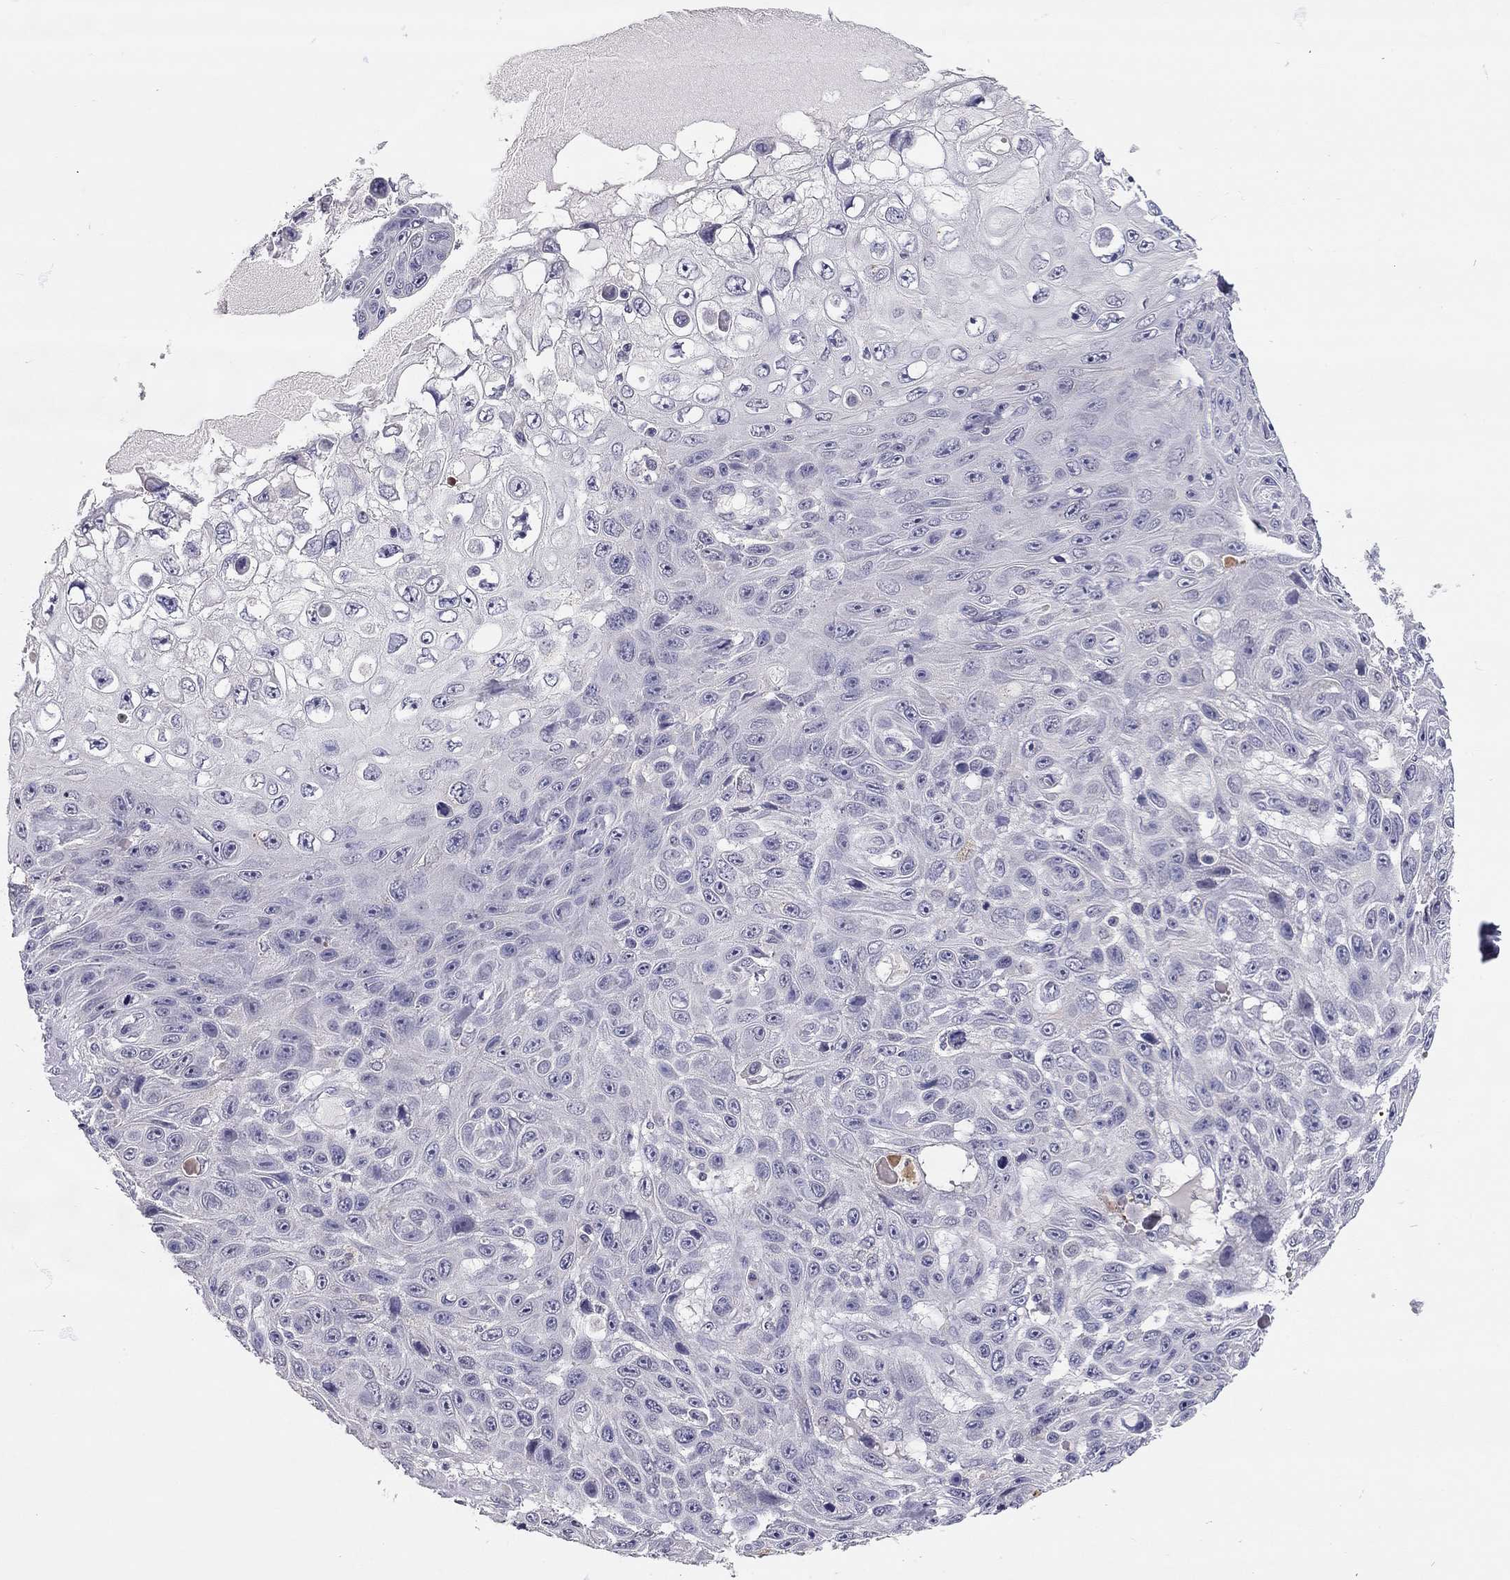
{"staining": {"intensity": "negative", "quantity": "none", "location": "none"}, "tissue": "skin cancer", "cell_type": "Tumor cells", "image_type": "cancer", "snomed": [{"axis": "morphology", "description": "Squamous cell carcinoma, NOS"}, {"axis": "topography", "description": "Skin"}], "caption": "Tumor cells show no significant protein staining in squamous cell carcinoma (skin).", "gene": "SCARB1", "patient": {"sex": "male", "age": 82}}